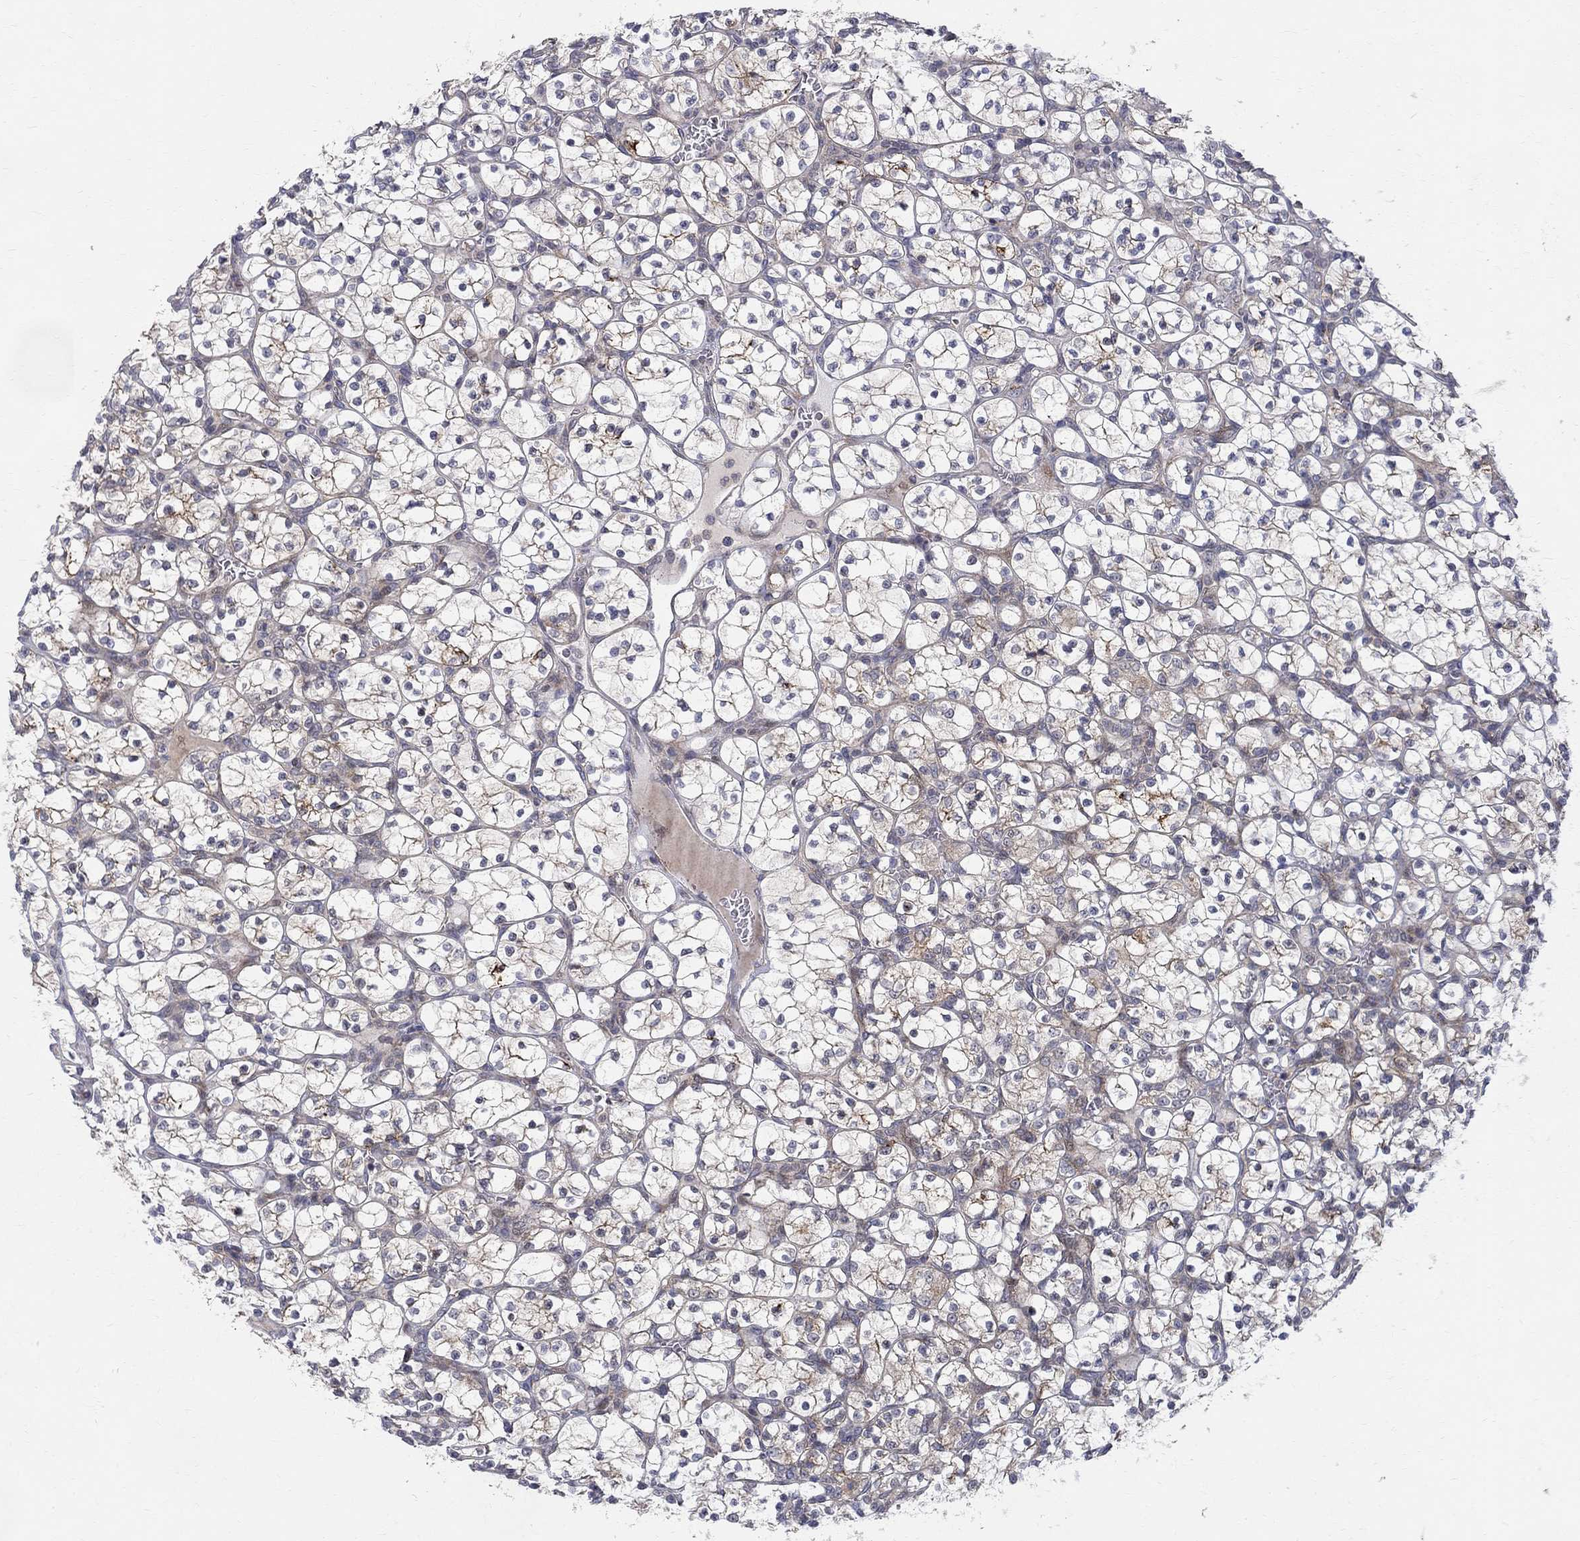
{"staining": {"intensity": "moderate", "quantity": "<25%", "location": "cytoplasmic/membranous"}, "tissue": "renal cancer", "cell_type": "Tumor cells", "image_type": "cancer", "snomed": [{"axis": "morphology", "description": "Adenocarcinoma, NOS"}, {"axis": "topography", "description": "Kidney"}], "caption": "Human renal cancer stained for a protein (brown) demonstrates moderate cytoplasmic/membranous positive staining in approximately <25% of tumor cells.", "gene": "WDR19", "patient": {"sex": "female", "age": 89}}